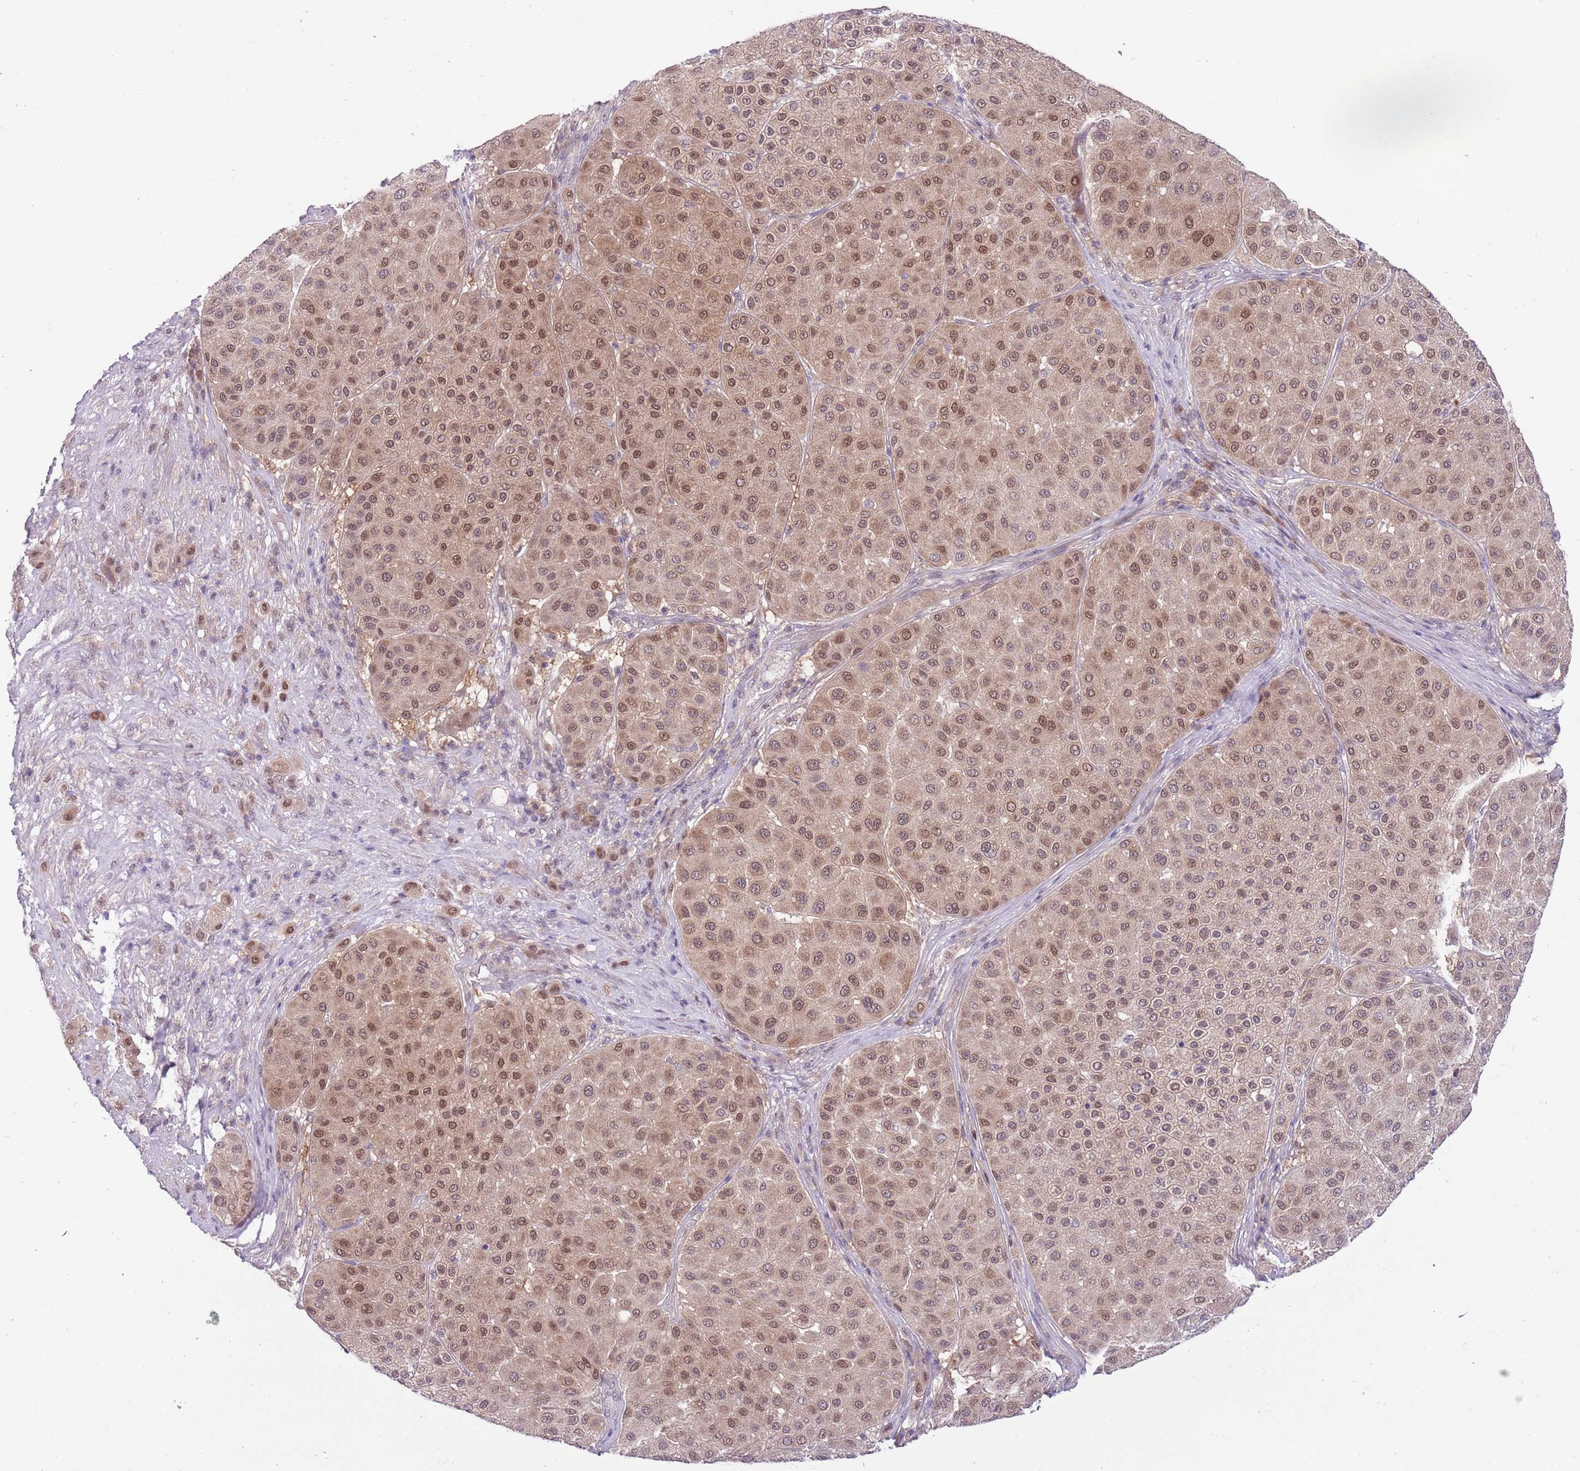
{"staining": {"intensity": "moderate", "quantity": ">75%", "location": "cytoplasmic/membranous,nuclear"}, "tissue": "melanoma", "cell_type": "Tumor cells", "image_type": "cancer", "snomed": [{"axis": "morphology", "description": "Malignant melanoma, Metastatic site"}, {"axis": "topography", "description": "Smooth muscle"}], "caption": "Protein analysis of malignant melanoma (metastatic site) tissue displays moderate cytoplasmic/membranous and nuclear expression in about >75% of tumor cells.", "gene": "GALK2", "patient": {"sex": "male", "age": 41}}